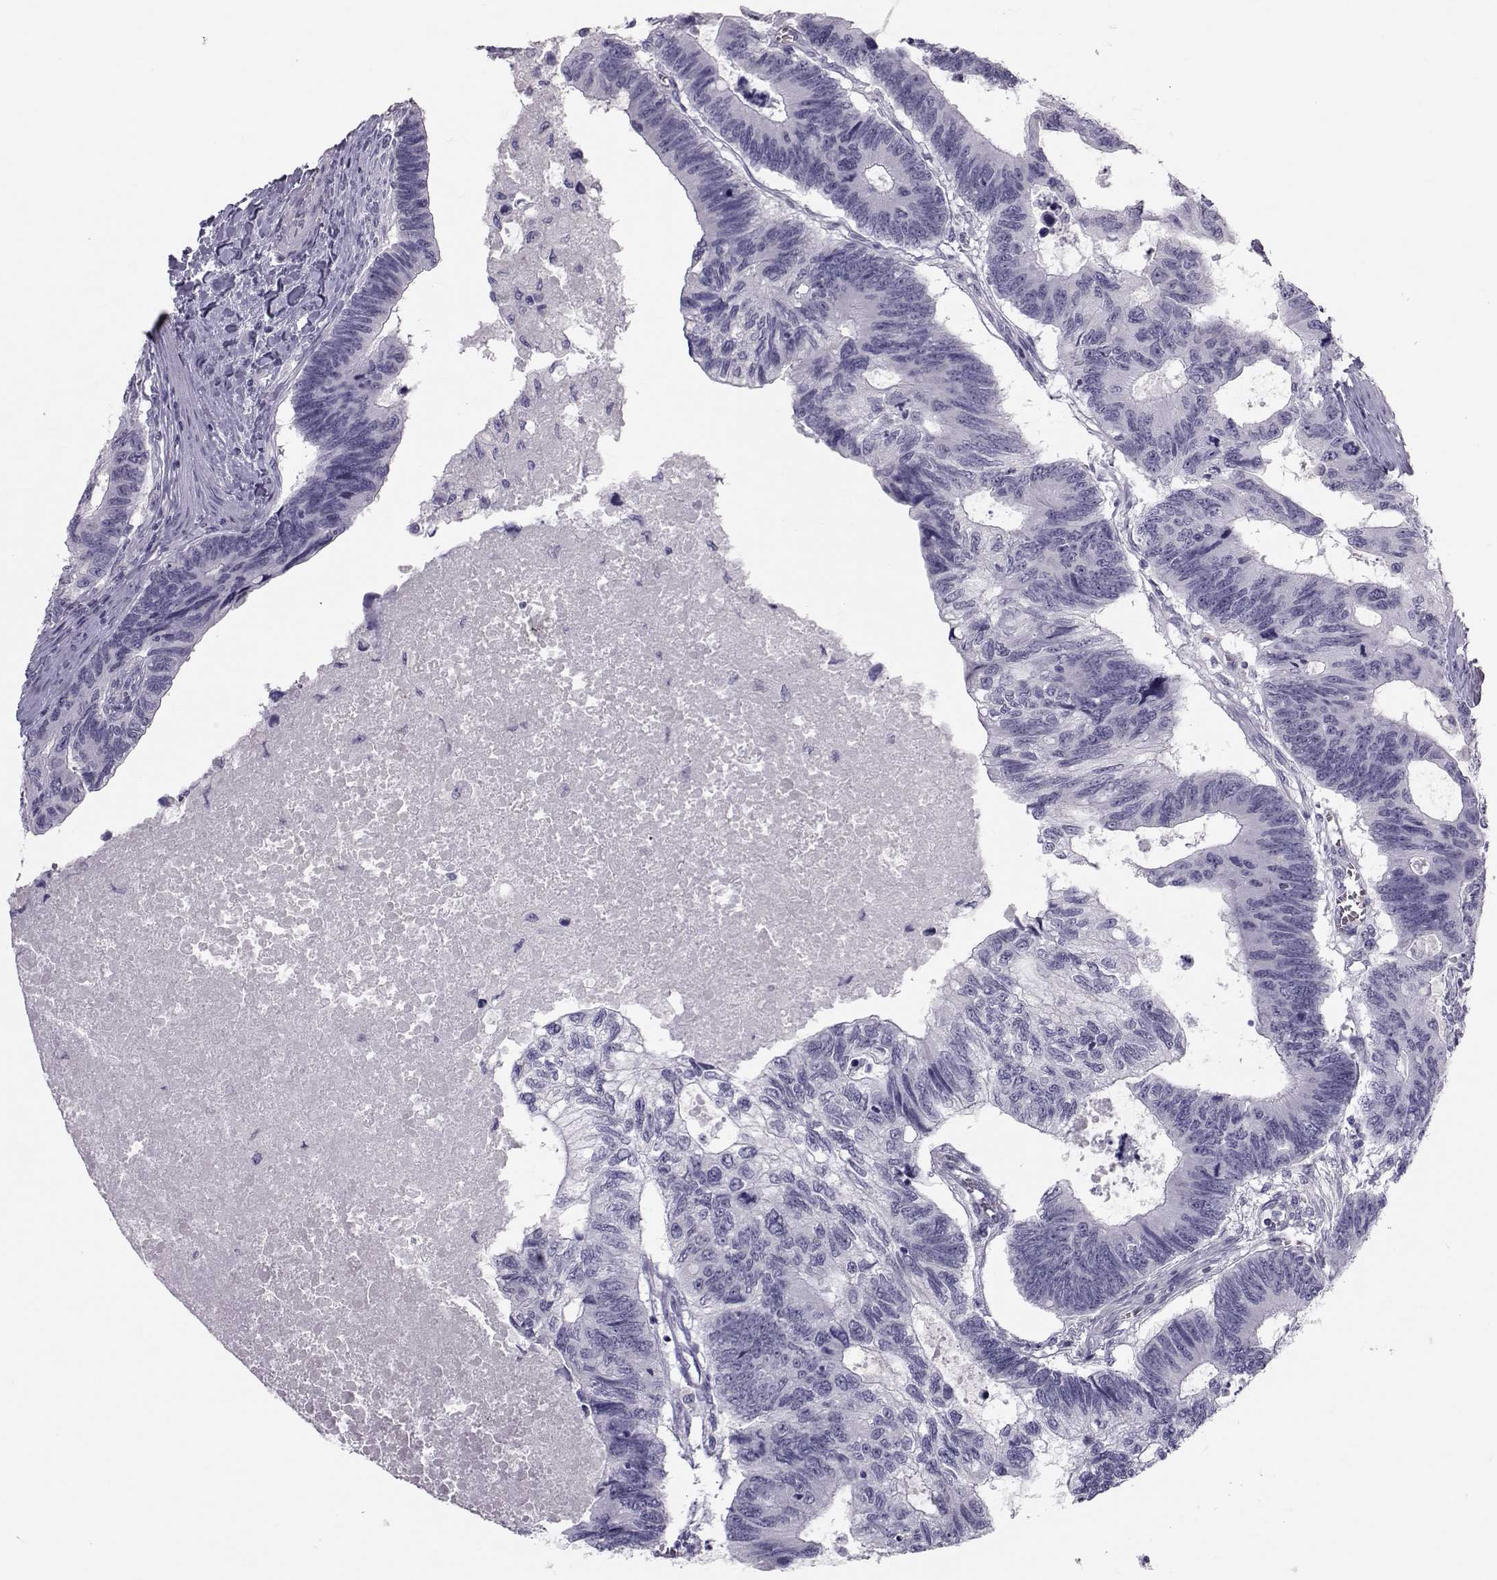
{"staining": {"intensity": "negative", "quantity": "none", "location": "none"}, "tissue": "colorectal cancer", "cell_type": "Tumor cells", "image_type": "cancer", "snomed": [{"axis": "morphology", "description": "Adenocarcinoma, NOS"}, {"axis": "topography", "description": "Colon"}], "caption": "Immunohistochemistry (IHC) of colorectal cancer exhibits no positivity in tumor cells.", "gene": "GARIN3", "patient": {"sex": "female", "age": 77}}